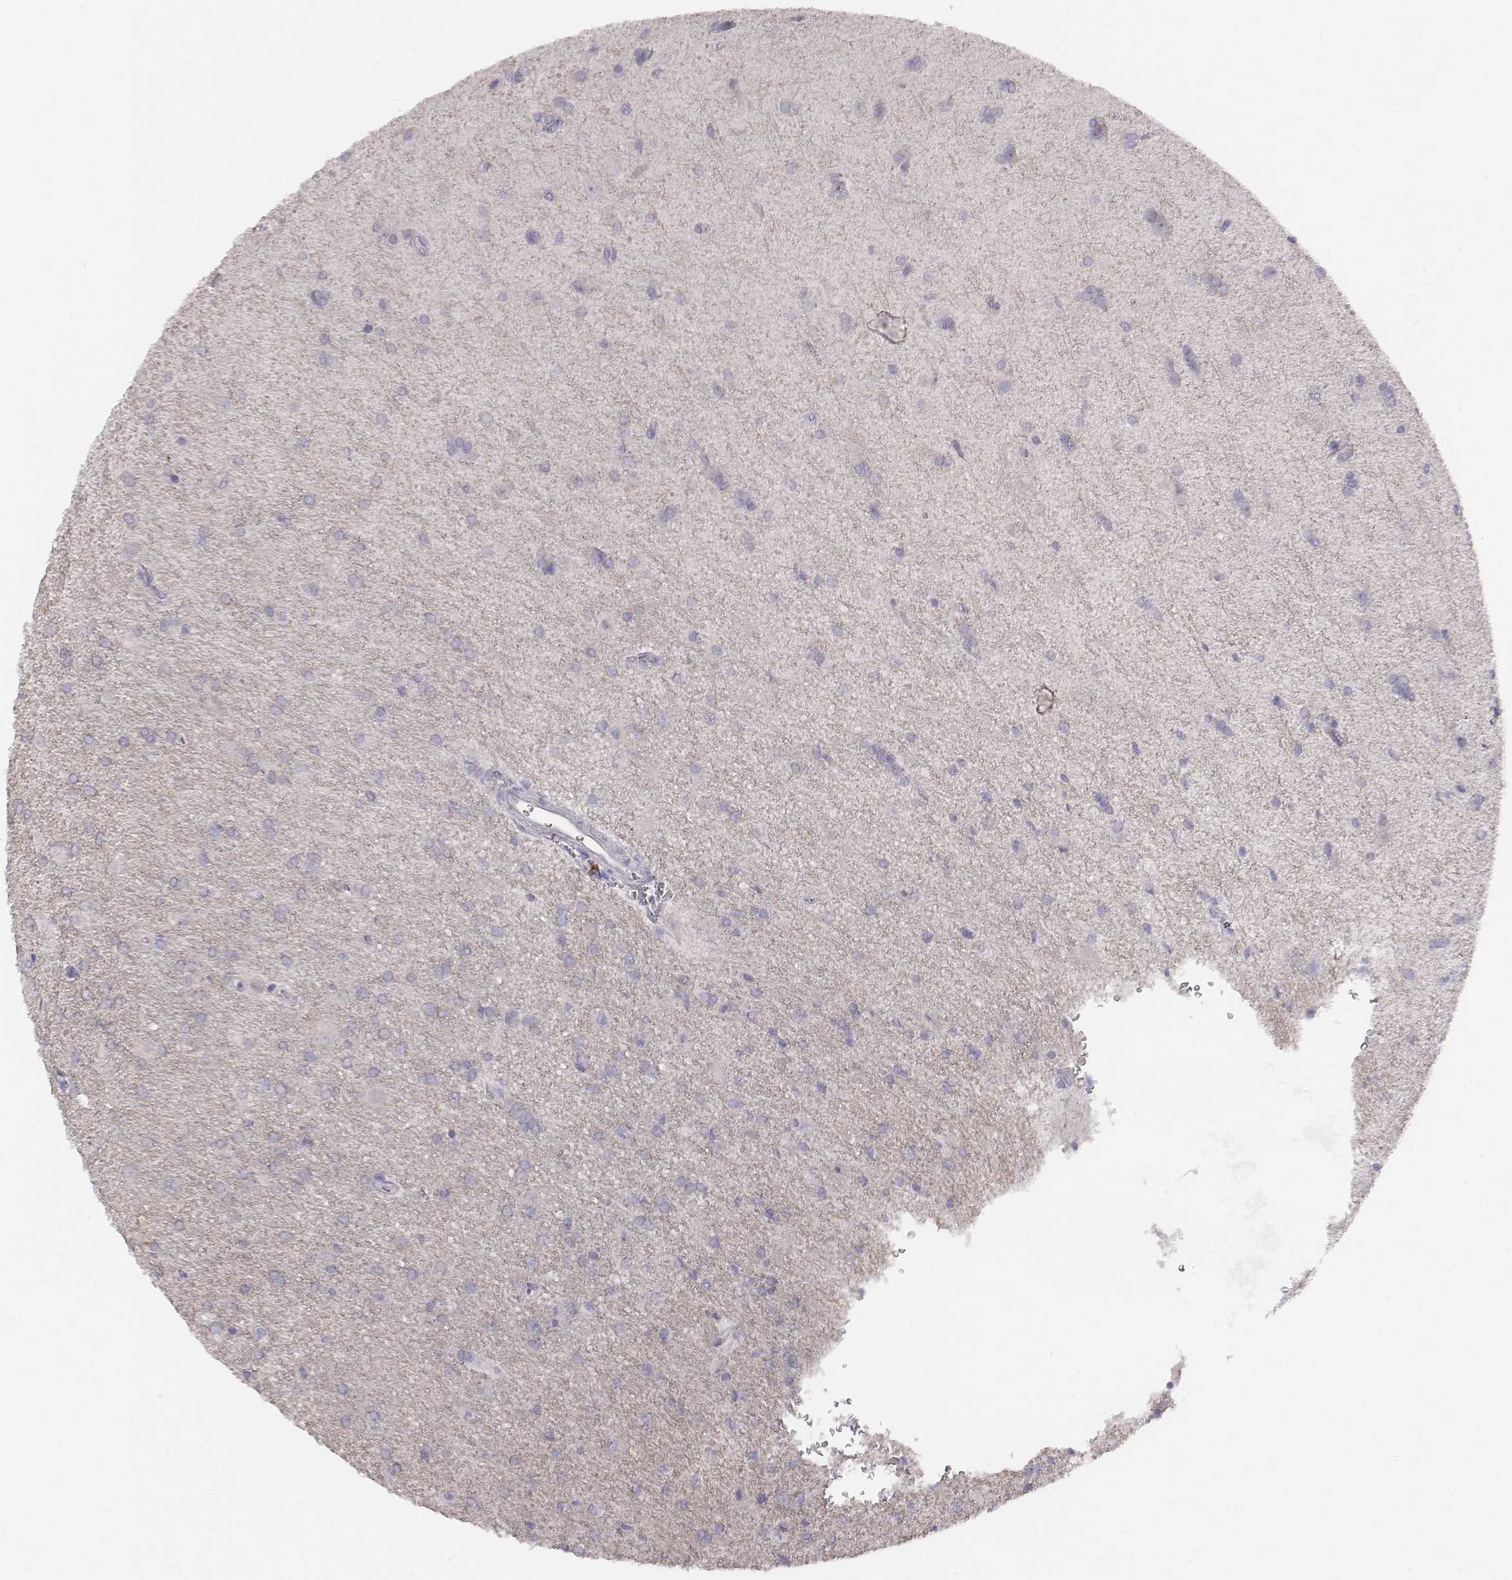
{"staining": {"intensity": "negative", "quantity": "none", "location": "none"}, "tissue": "glioma", "cell_type": "Tumor cells", "image_type": "cancer", "snomed": [{"axis": "morphology", "description": "Glioma, malignant, Low grade"}, {"axis": "topography", "description": "Brain"}], "caption": "Immunohistochemical staining of human low-grade glioma (malignant) exhibits no significant staining in tumor cells.", "gene": "PBK", "patient": {"sex": "male", "age": 58}}